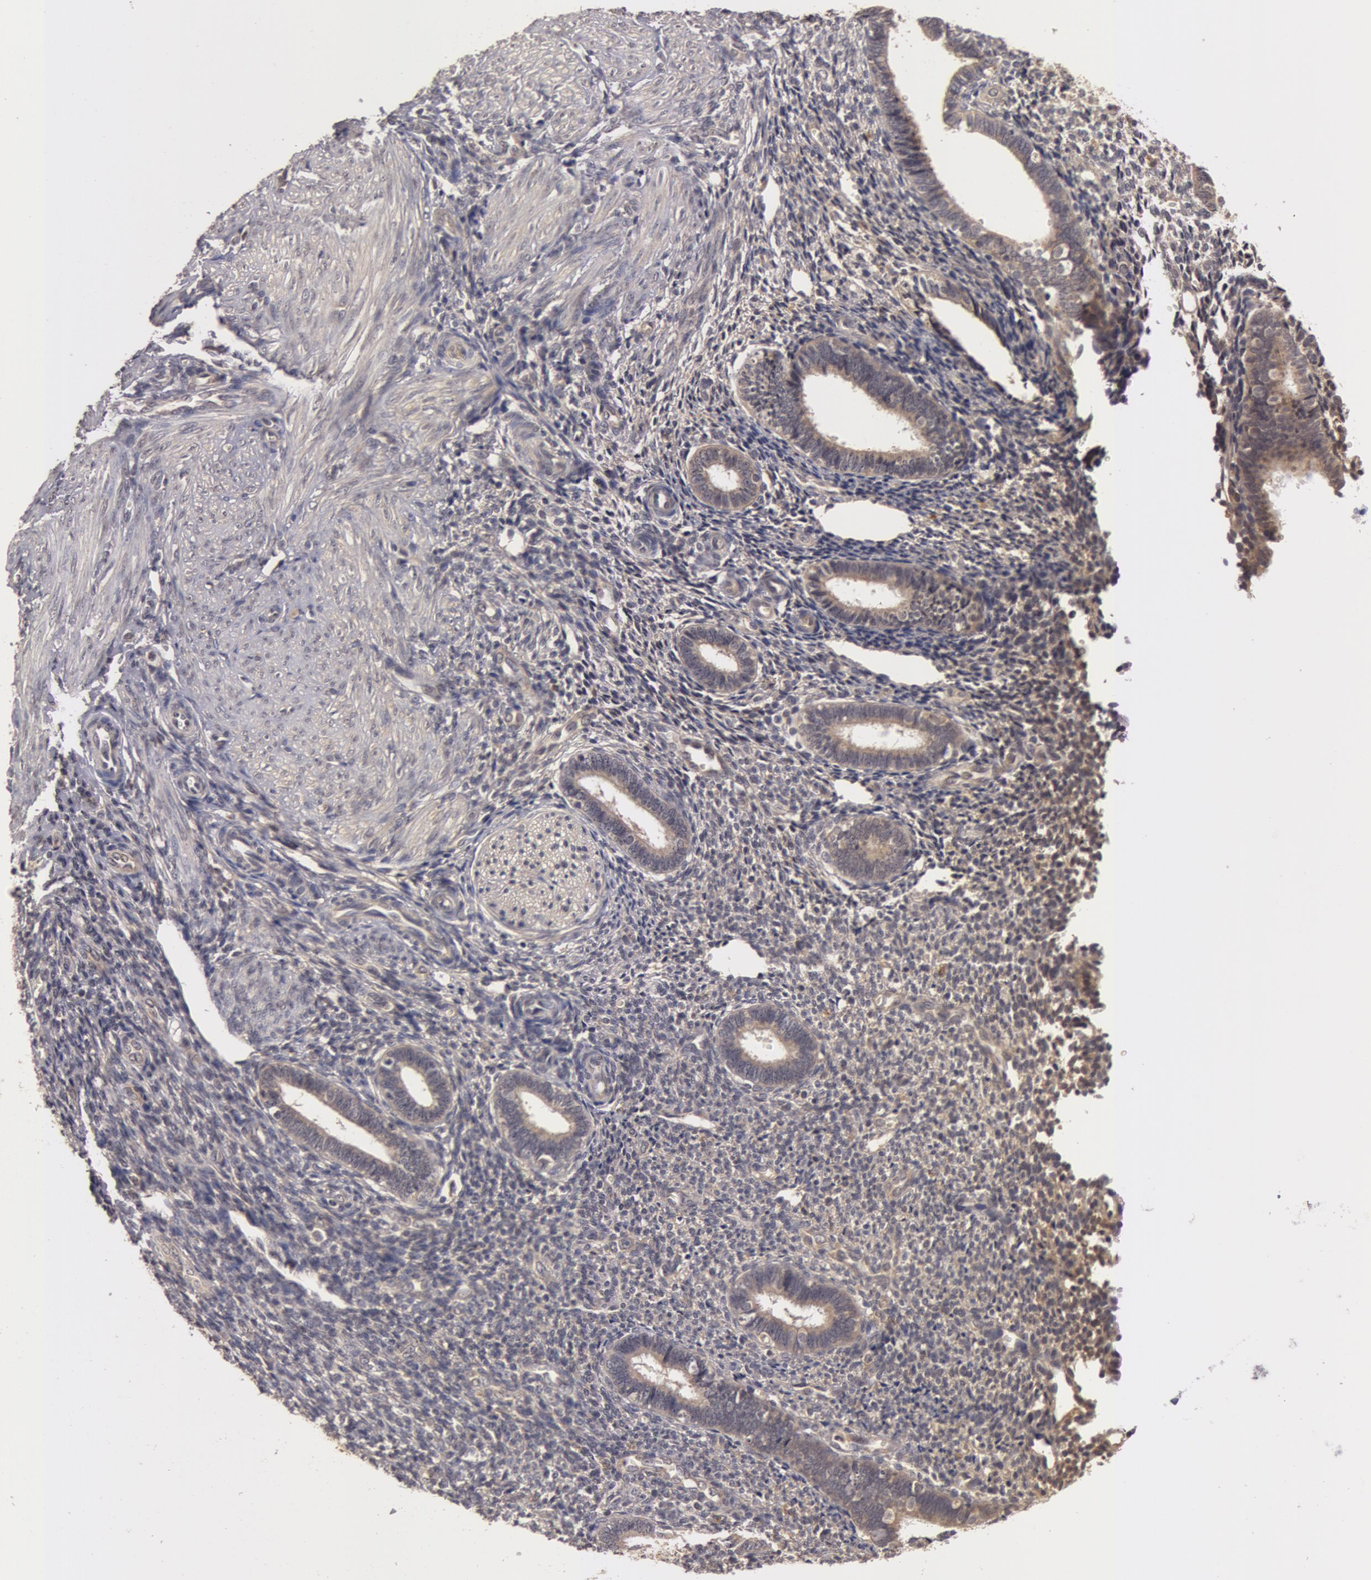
{"staining": {"intensity": "weak", "quantity": ">75%", "location": "cytoplasmic/membranous"}, "tissue": "endometrium", "cell_type": "Cells in endometrial stroma", "image_type": "normal", "snomed": [{"axis": "morphology", "description": "Normal tissue, NOS"}, {"axis": "topography", "description": "Endometrium"}], "caption": "A high-resolution image shows immunohistochemistry staining of benign endometrium, which demonstrates weak cytoplasmic/membranous staining in approximately >75% of cells in endometrial stroma. Using DAB (brown) and hematoxylin (blue) stains, captured at high magnification using brightfield microscopy.", "gene": "BCHE", "patient": {"sex": "female", "age": 27}}